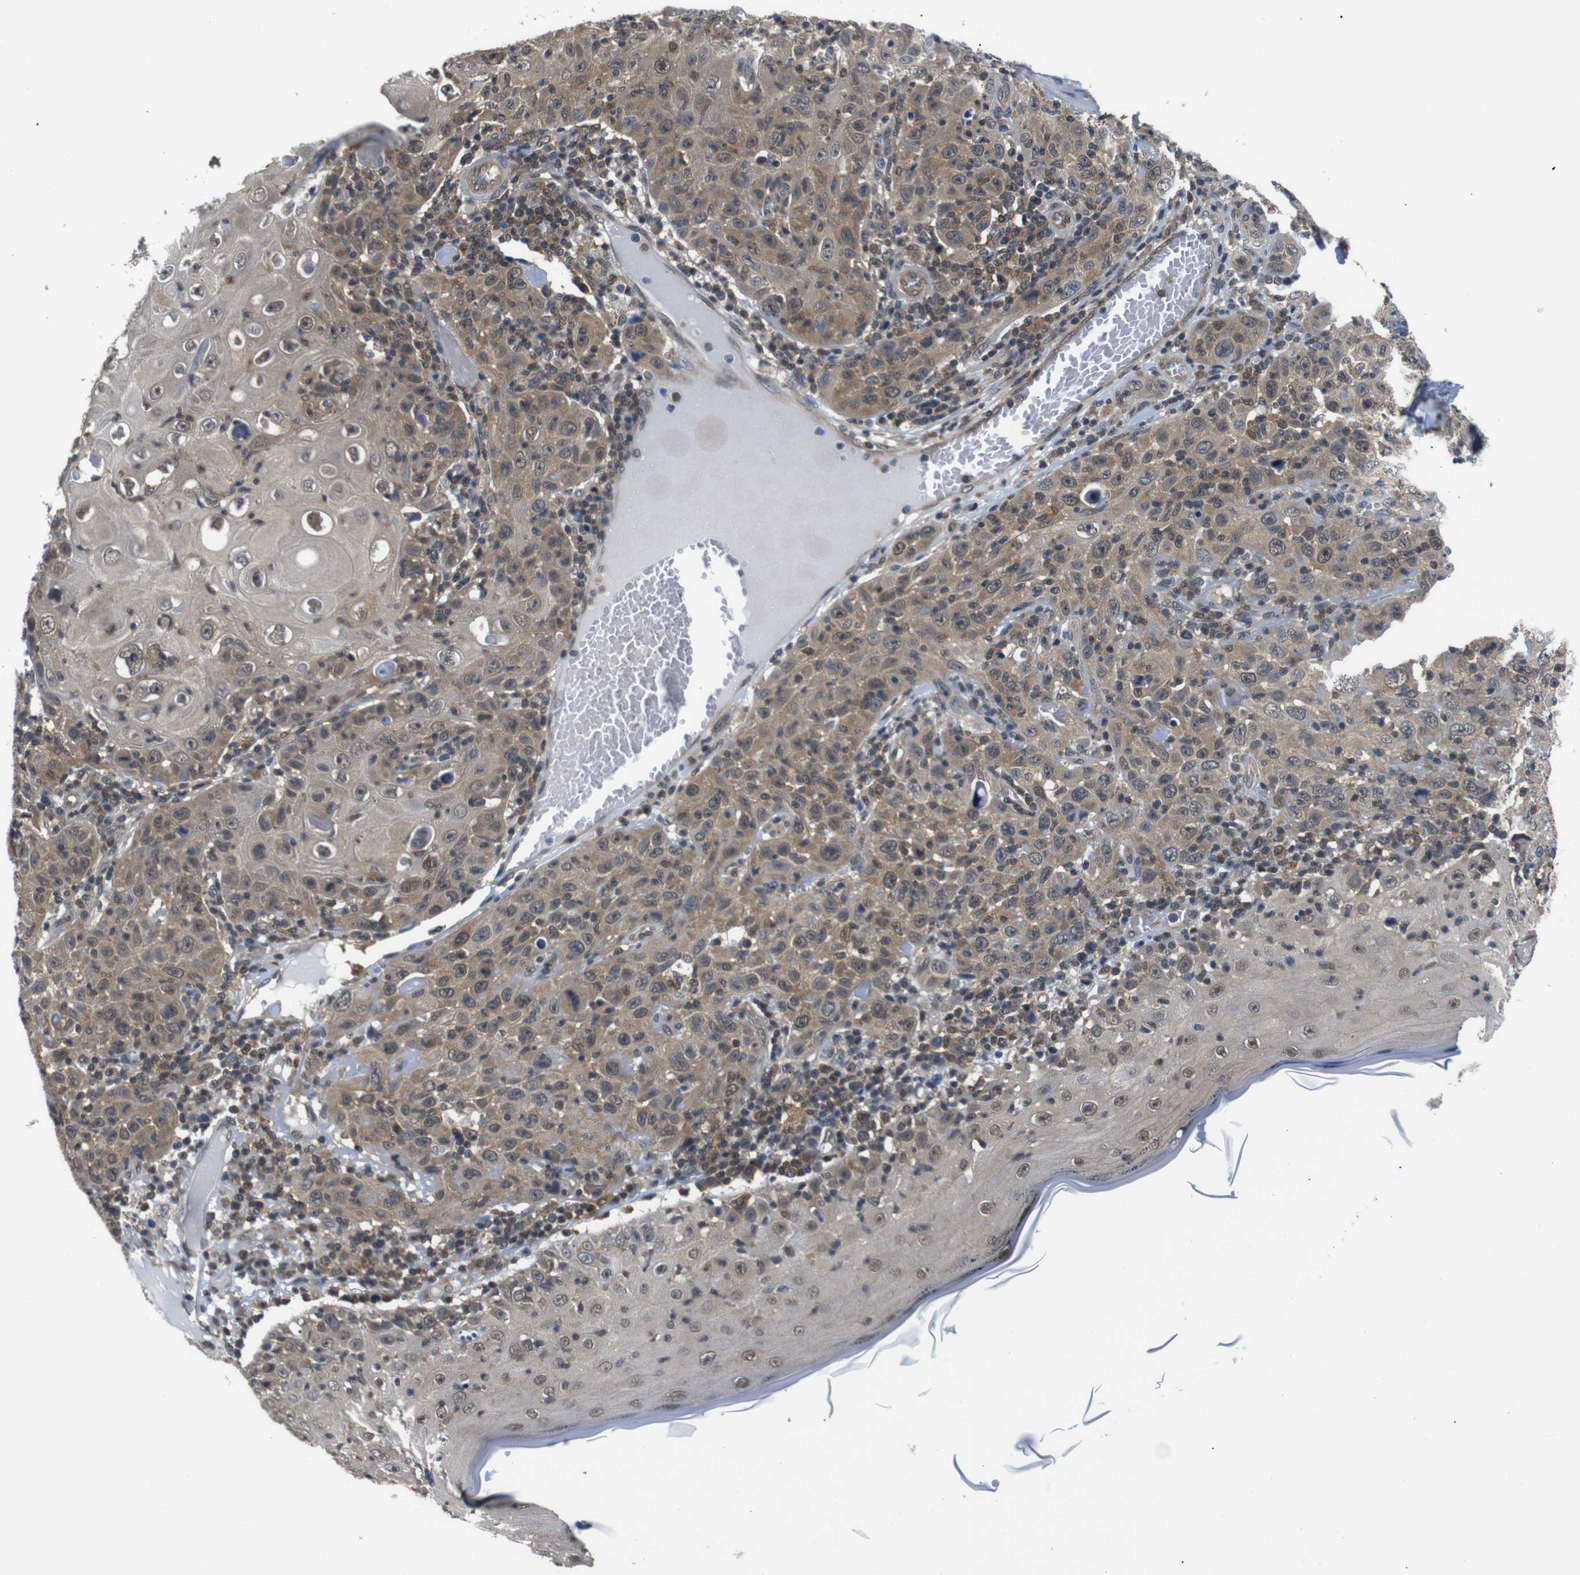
{"staining": {"intensity": "moderate", "quantity": ">75%", "location": "cytoplasmic/membranous,nuclear"}, "tissue": "skin cancer", "cell_type": "Tumor cells", "image_type": "cancer", "snomed": [{"axis": "morphology", "description": "Squamous cell carcinoma, NOS"}, {"axis": "topography", "description": "Skin"}], "caption": "Immunohistochemistry (IHC) (DAB (3,3'-diaminobenzidine)) staining of squamous cell carcinoma (skin) exhibits moderate cytoplasmic/membranous and nuclear protein staining in about >75% of tumor cells.", "gene": "UBXN1", "patient": {"sex": "female", "age": 88}}